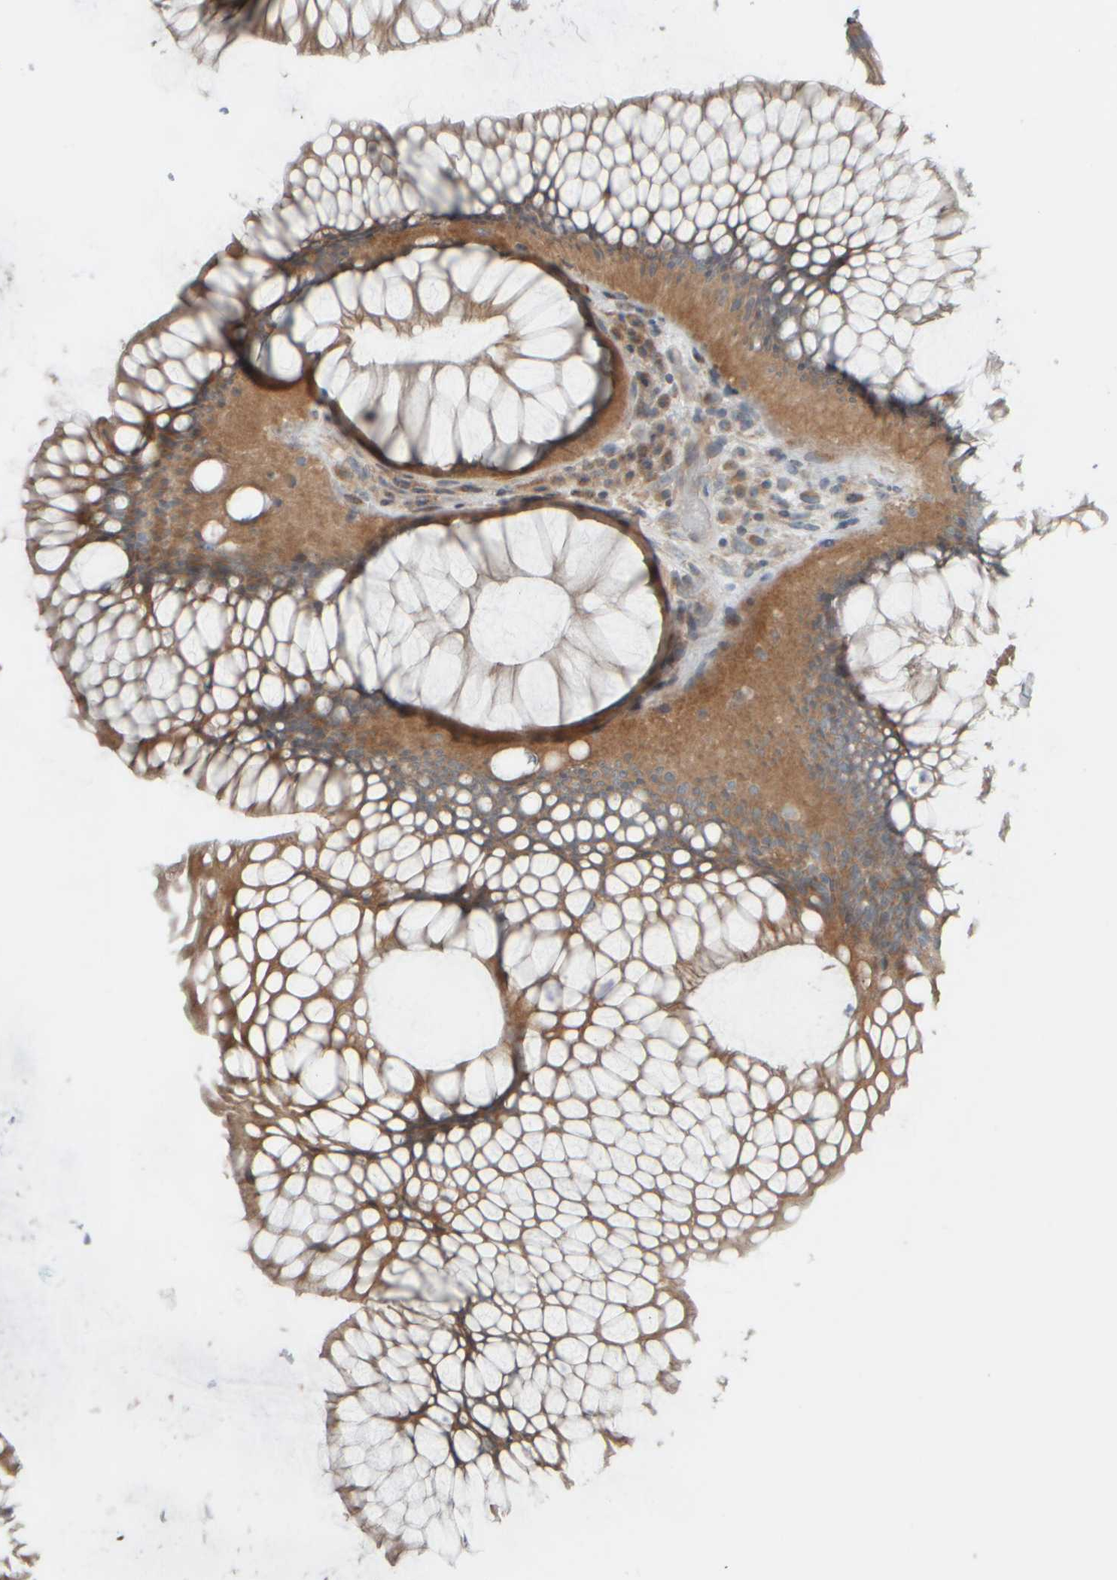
{"staining": {"intensity": "moderate", "quantity": ">75%", "location": "cytoplasmic/membranous"}, "tissue": "rectum", "cell_type": "Glandular cells", "image_type": "normal", "snomed": [{"axis": "morphology", "description": "Normal tissue, NOS"}, {"axis": "topography", "description": "Rectum"}], "caption": "Immunohistochemistry staining of unremarkable rectum, which demonstrates medium levels of moderate cytoplasmic/membranous positivity in about >75% of glandular cells indicating moderate cytoplasmic/membranous protein expression. The staining was performed using DAB (brown) for protein detection and nuclei were counterstained in hematoxylin (blue).", "gene": "HGS", "patient": {"sex": "male", "age": 51}}